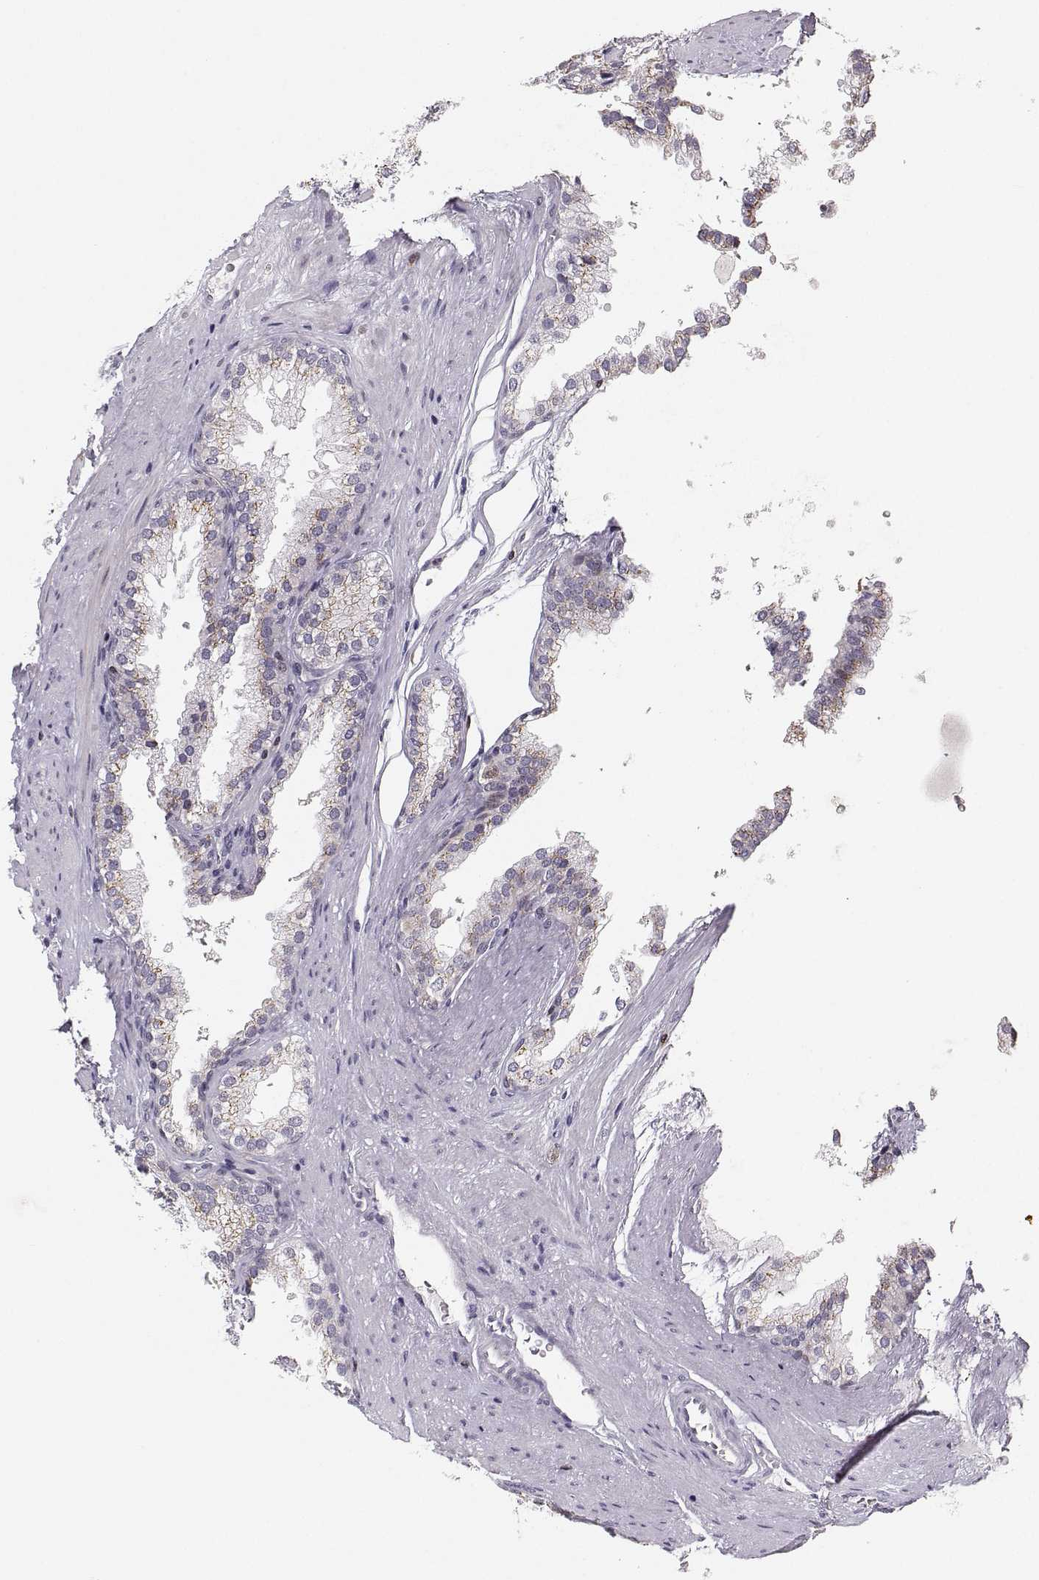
{"staining": {"intensity": "negative", "quantity": "none", "location": "none"}, "tissue": "prostate cancer", "cell_type": "Tumor cells", "image_type": "cancer", "snomed": [{"axis": "morphology", "description": "Adenocarcinoma, Low grade"}, {"axis": "topography", "description": "Prostate"}], "caption": "Immunohistochemistry photomicrograph of human low-grade adenocarcinoma (prostate) stained for a protein (brown), which shows no positivity in tumor cells.", "gene": "HTR7", "patient": {"sex": "male", "age": 60}}